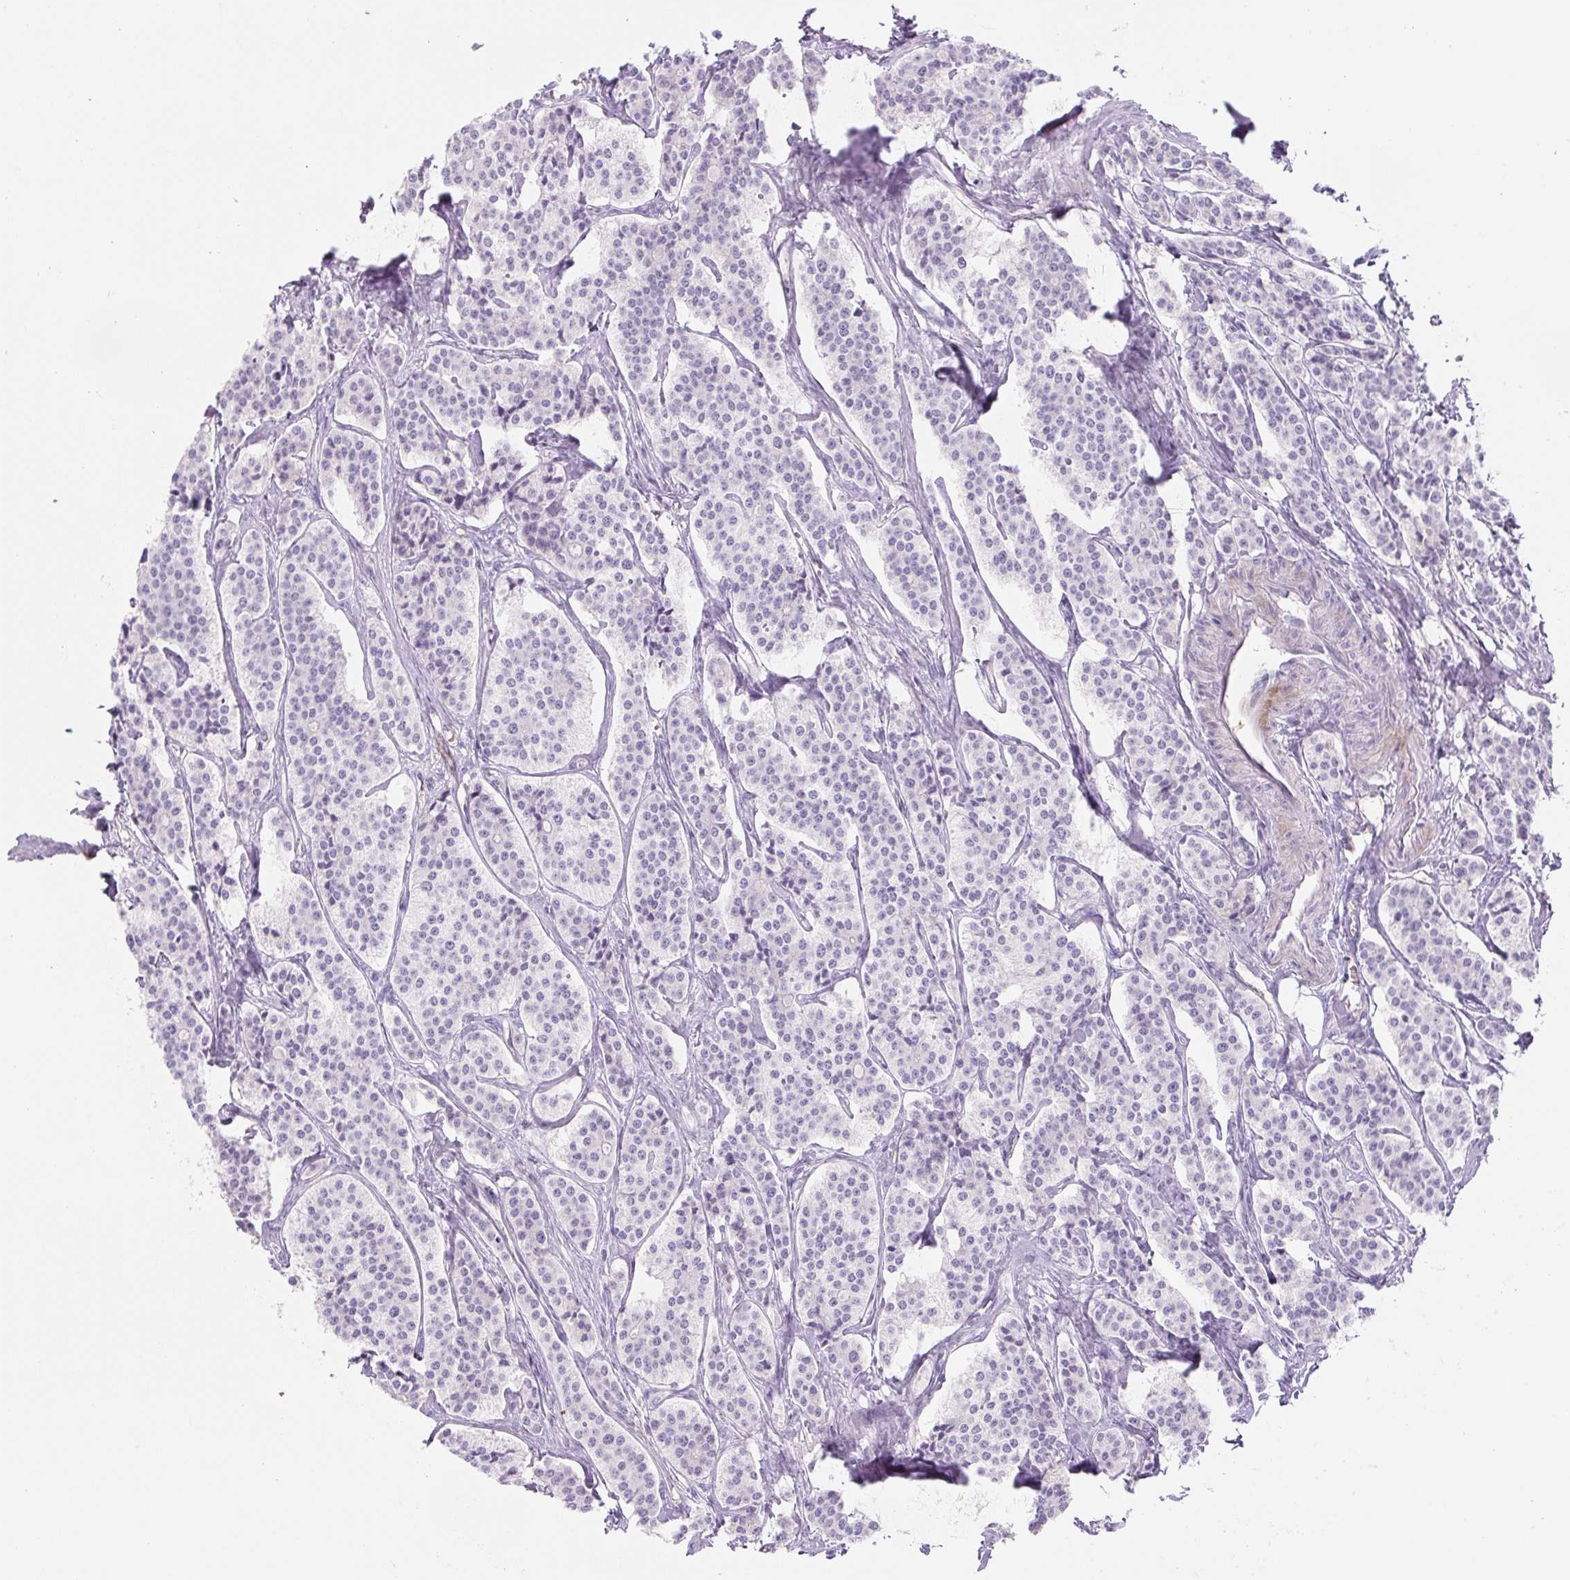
{"staining": {"intensity": "negative", "quantity": "none", "location": "none"}, "tissue": "carcinoid", "cell_type": "Tumor cells", "image_type": "cancer", "snomed": [{"axis": "morphology", "description": "Carcinoid, malignant, NOS"}, {"axis": "topography", "description": "Small intestine"}], "caption": "Tumor cells are negative for brown protein staining in carcinoid.", "gene": "PRM1", "patient": {"sex": "male", "age": 63}}